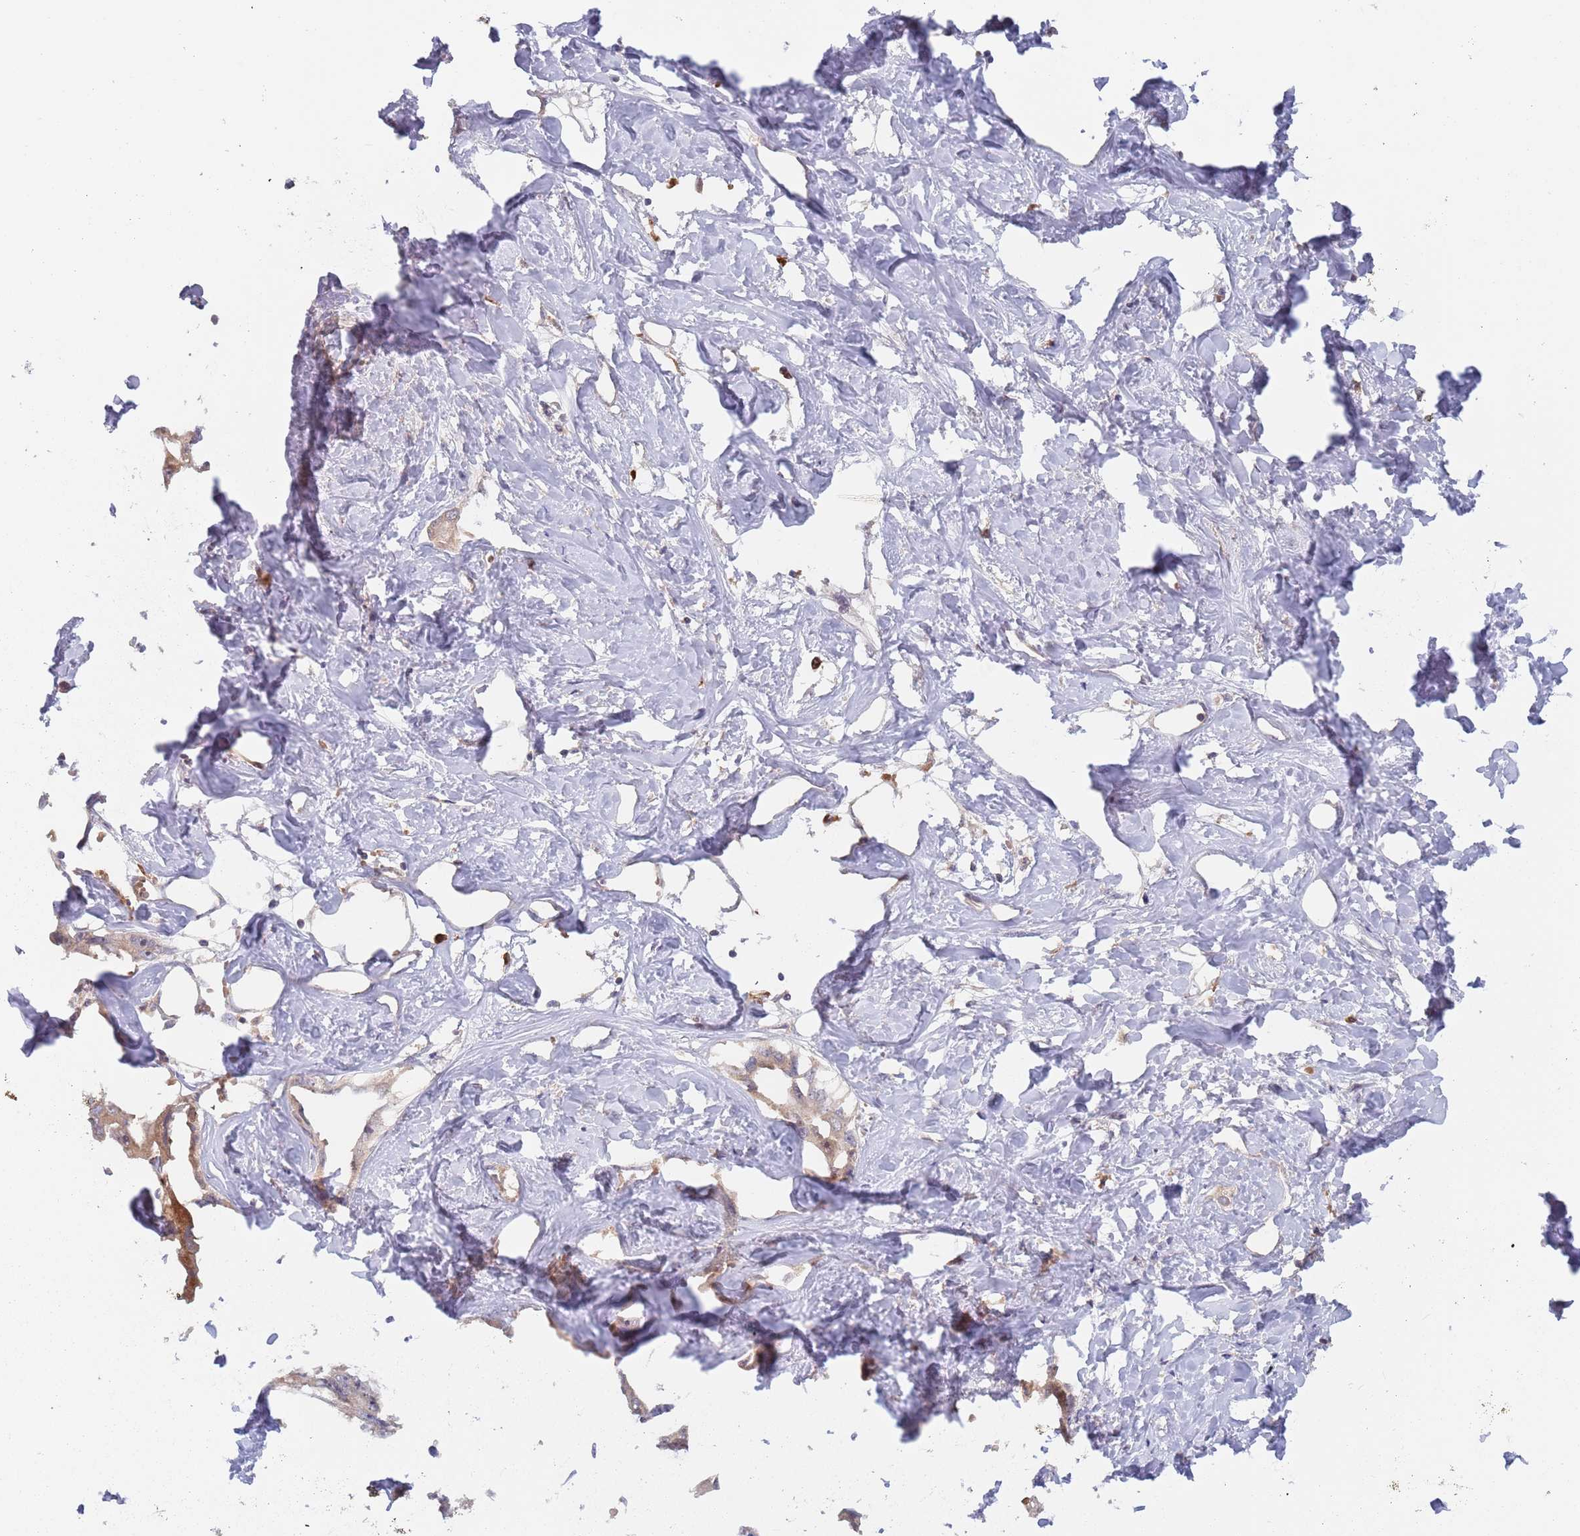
{"staining": {"intensity": "weak", "quantity": "<25%", "location": "cytoplasmic/membranous"}, "tissue": "liver cancer", "cell_type": "Tumor cells", "image_type": "cancer", "snomed": [{"axis": "morphology", "description": "Cholangiocarcinoma"}, {"axis": "topography", "description": "Liver"}], "caption": "IHC of human cholangiocarcinoma (liver) exhibits no expression in tumor cells.", "gene": "ZNF140", "patient": {"sex": "male", "age": 59}}